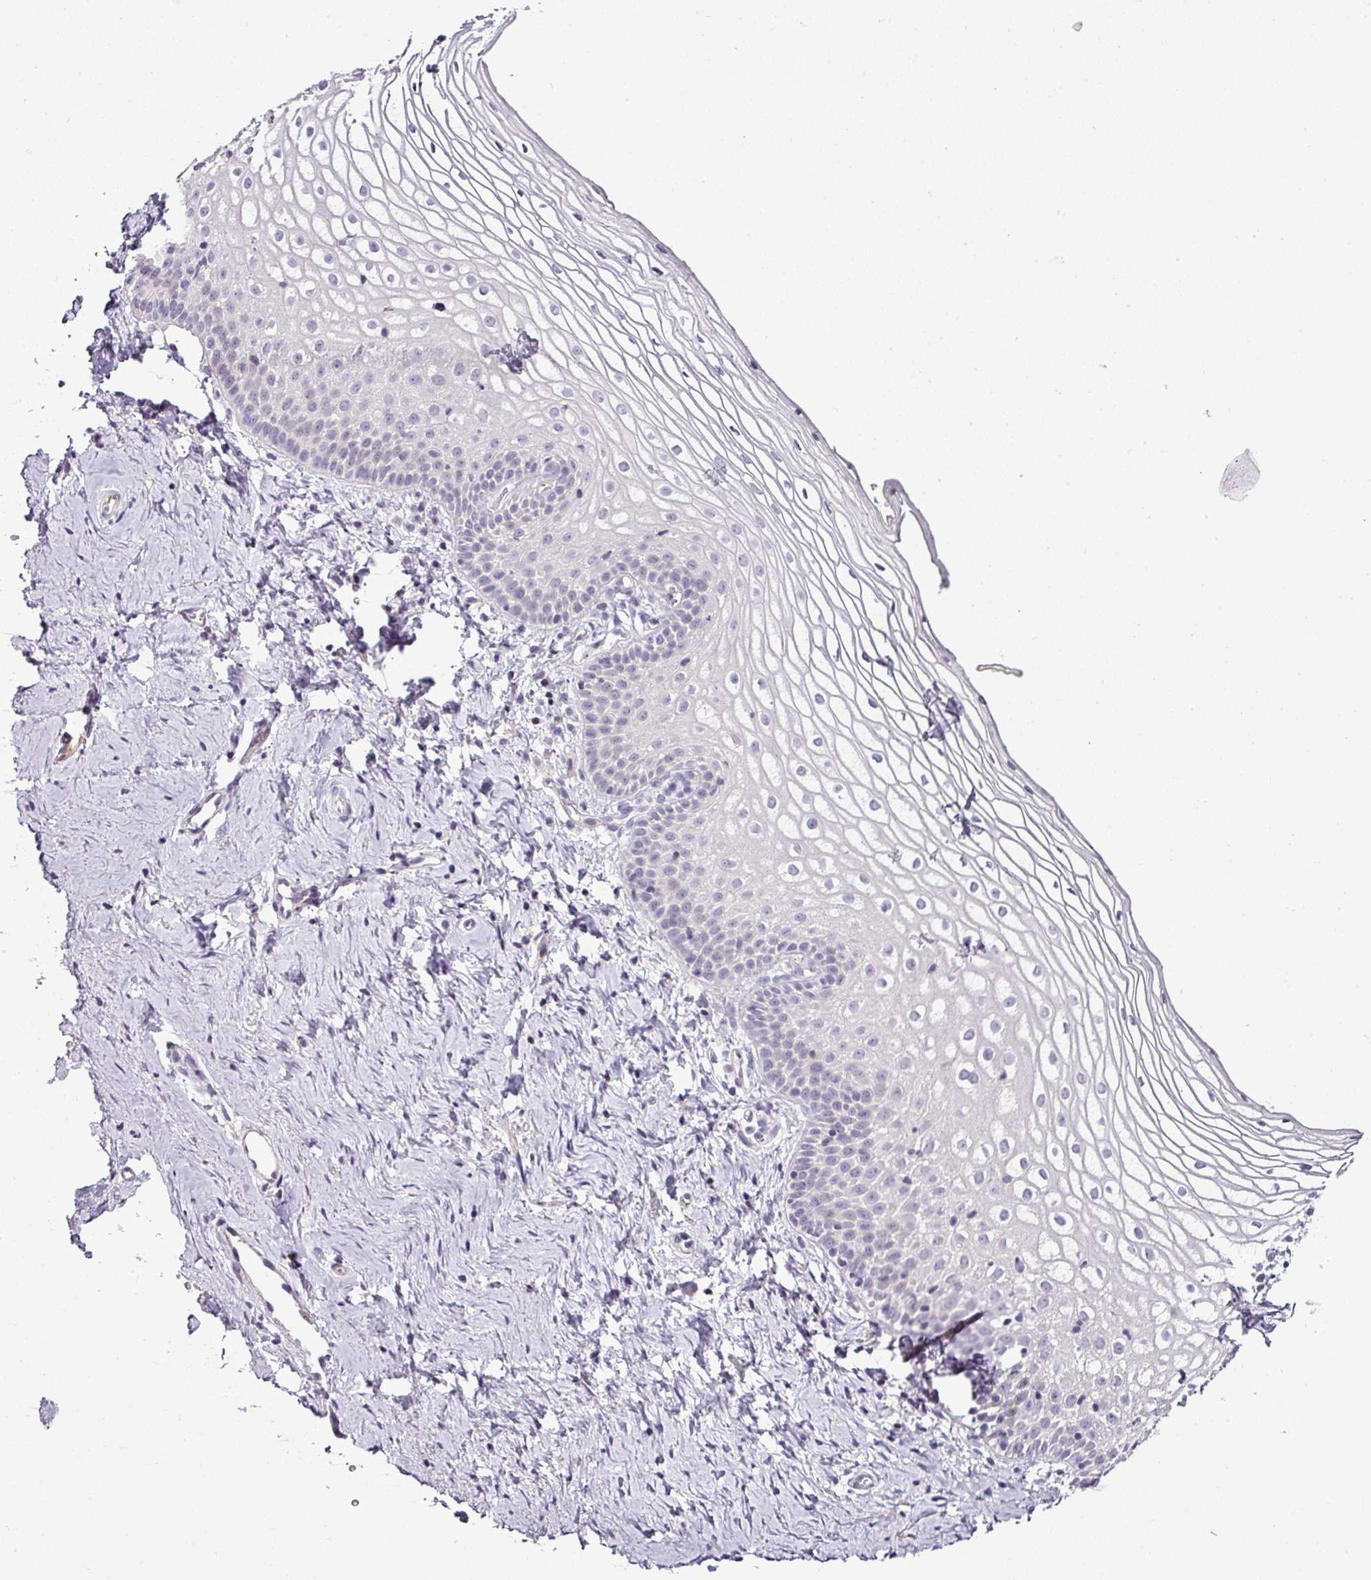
{"staining": {"intensity": "negative", "quantity": "none", "location": "none"}, "tissue": "vagina", "cell_type": "Squamous epithelial cells", "image_type": "normal", "snomed": [{"axis": "morphology", "description": "Normal tissue, NOS"}, {"axis": "topography", "description": "Vagina"}], "caption": "An immunohistochemistry (IHC) histopathology image of unremarkable vagina is shown. There is no staining in squamous epithelial cells of vagina. The staining is performed using DAB brown chromogen with nuclei counter-stained in using hematoxylin.", "gene": "TEX30", "patient": {"sex": "female", "age": 56}}